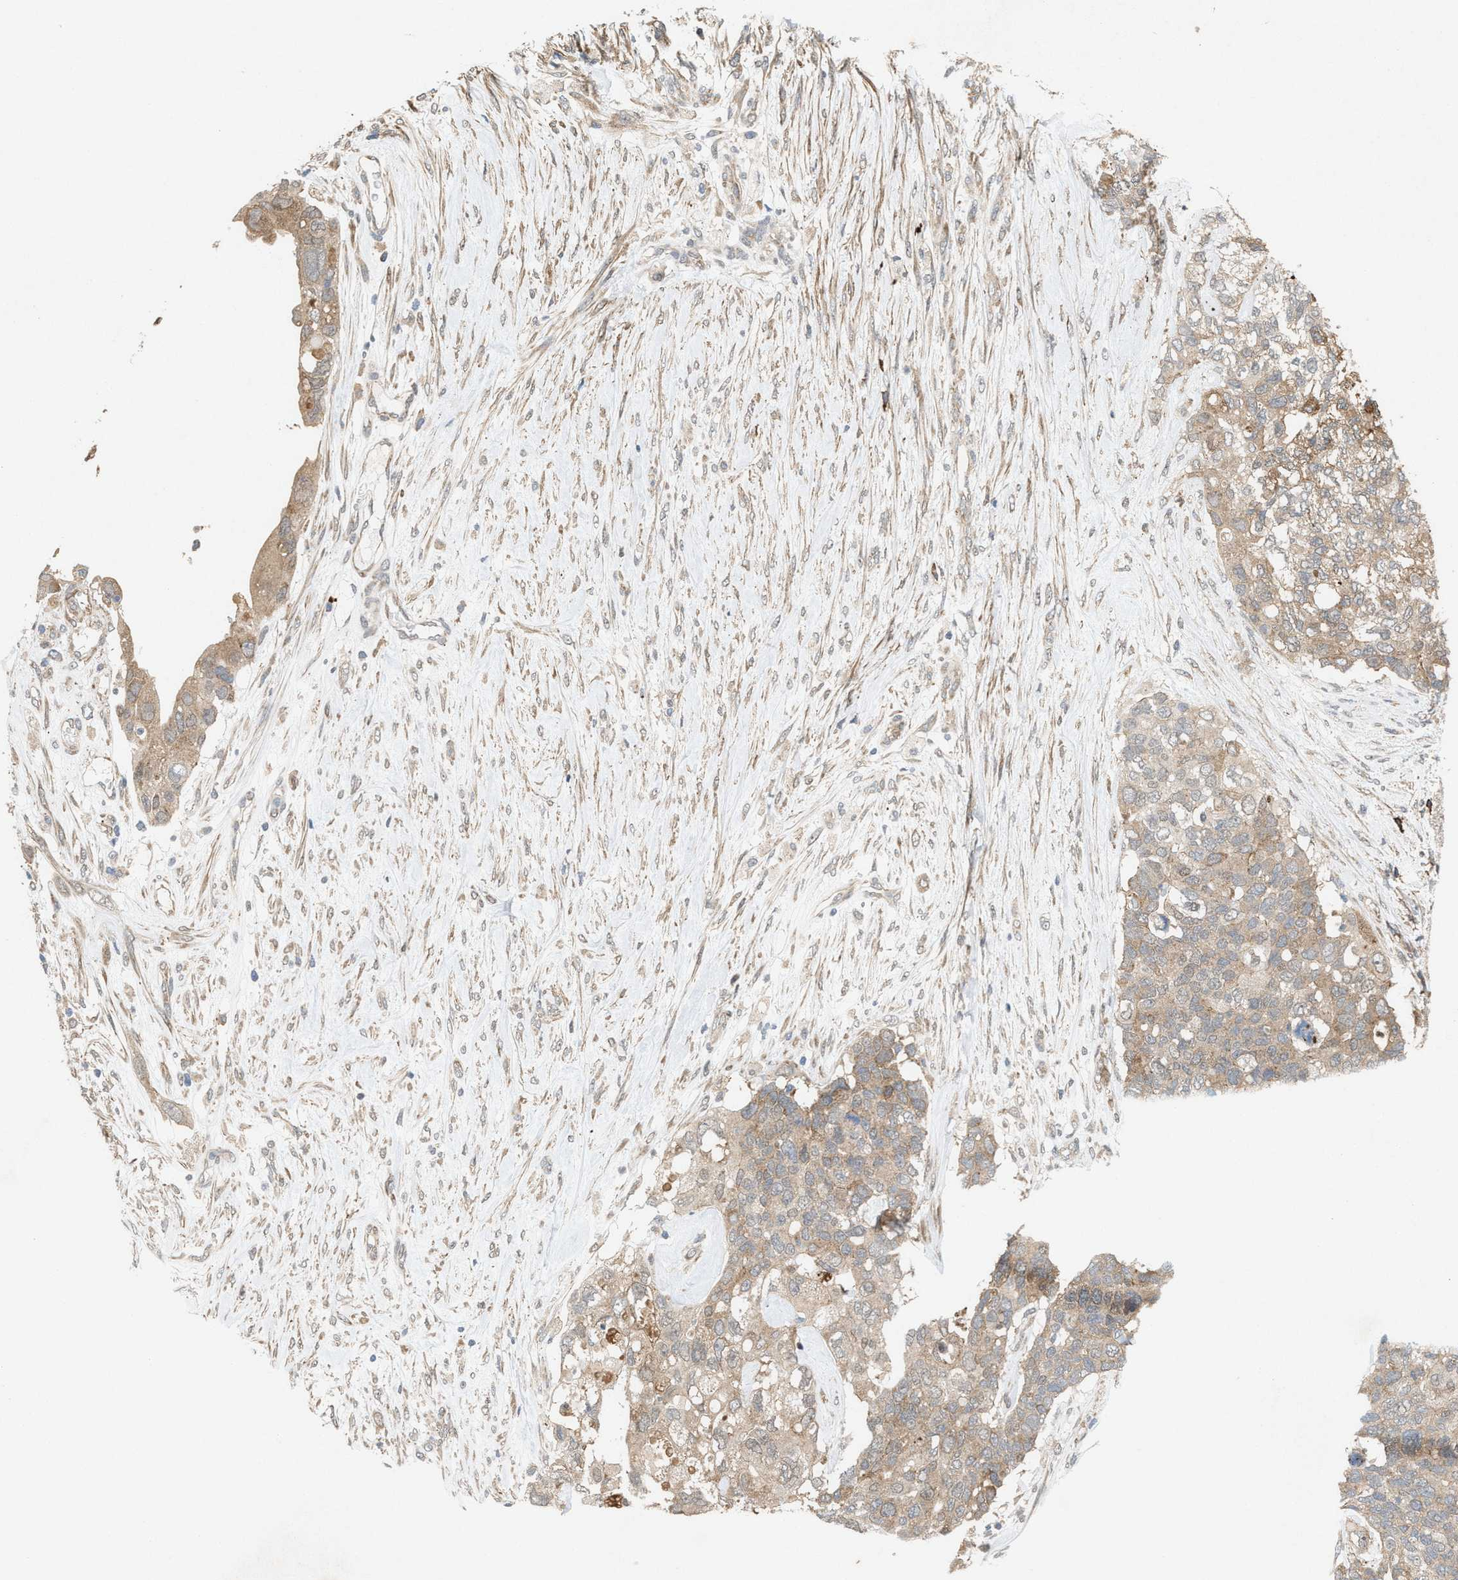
{"staining": {"intensity": "moderate", "quantity": ">75%", "location": "cytoplasmic/membranous"}, "tissue": "pancreatic cancer", "cell_type": "Tumor cells", "image_type": "cancer", "snomed": [{"axis": "morphology", "description": "Adenocarcinoma, NOS"}, {"axis": "topography", "description": "Pancreas"}], "caption": "Protein staining of pancreatic cancer (adenocarcinoma) tissue demonstrates moderate cytoplasmic/membranous staining in about >75% of tumor cells.", "gene": "MFSD6", "patient": {"sex": "female", "age": 56}}